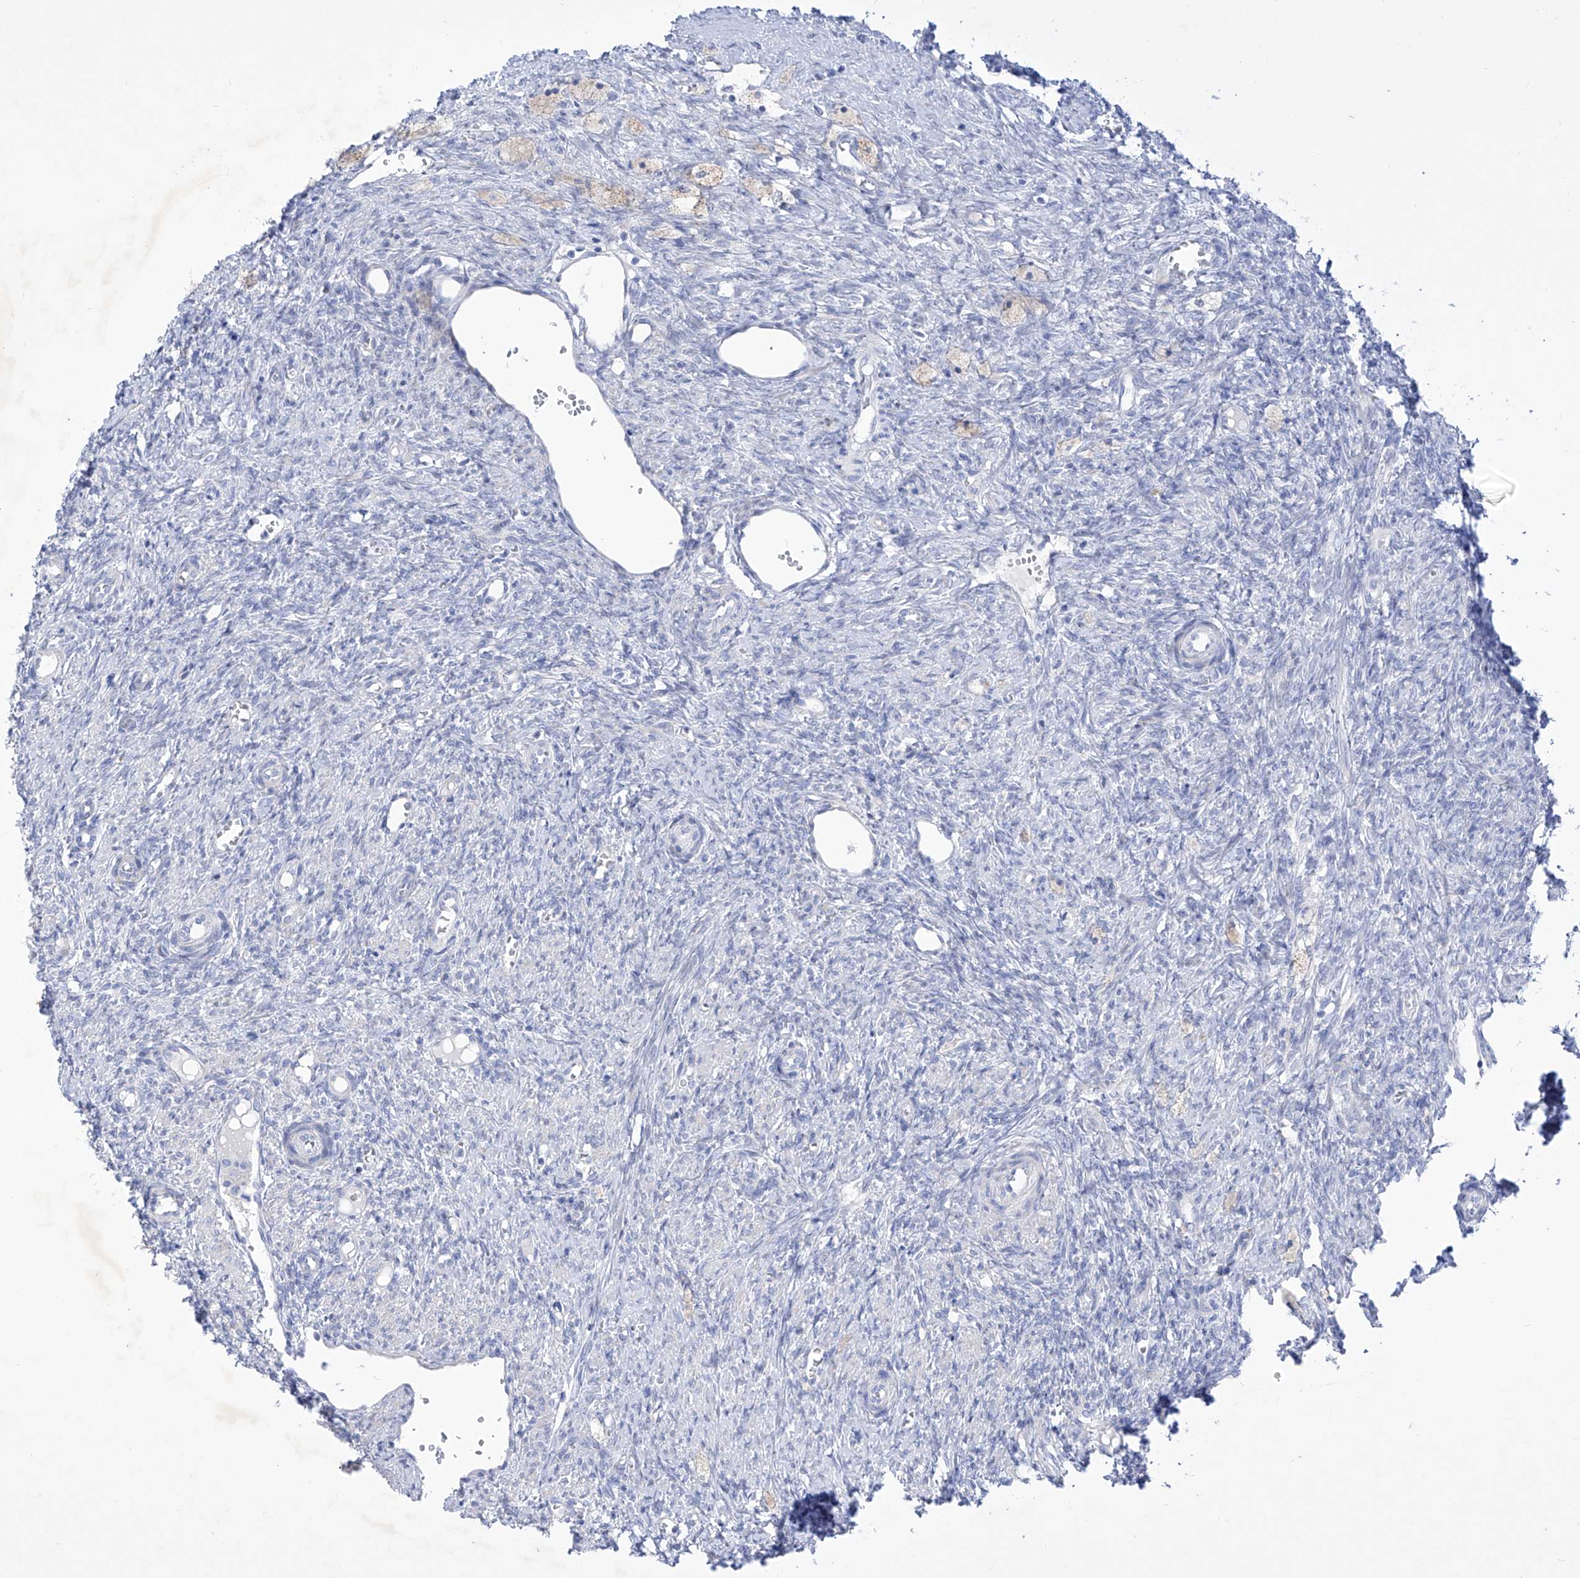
{"staining": {"intensity": "negative", "quantity": "none", "location": "none"}, "tissue": "ovary", "cell_type": "Ovarian stroma cells", "image_type": "normal", "snomed": [{"axis": "morphology", "description": "Normal tissue, NOS"}, {"axis": "topography", "description": "Ovary"}], "caption": "The IHC micrograph has no significant staining in ovarian stroma cells of ovary. (DAB immunohistochemistry (IHC) visualized using brightfield microscopy, high magnification).", "gene": "C1orf87", "patient": {"sex": "female", "age": 41}}